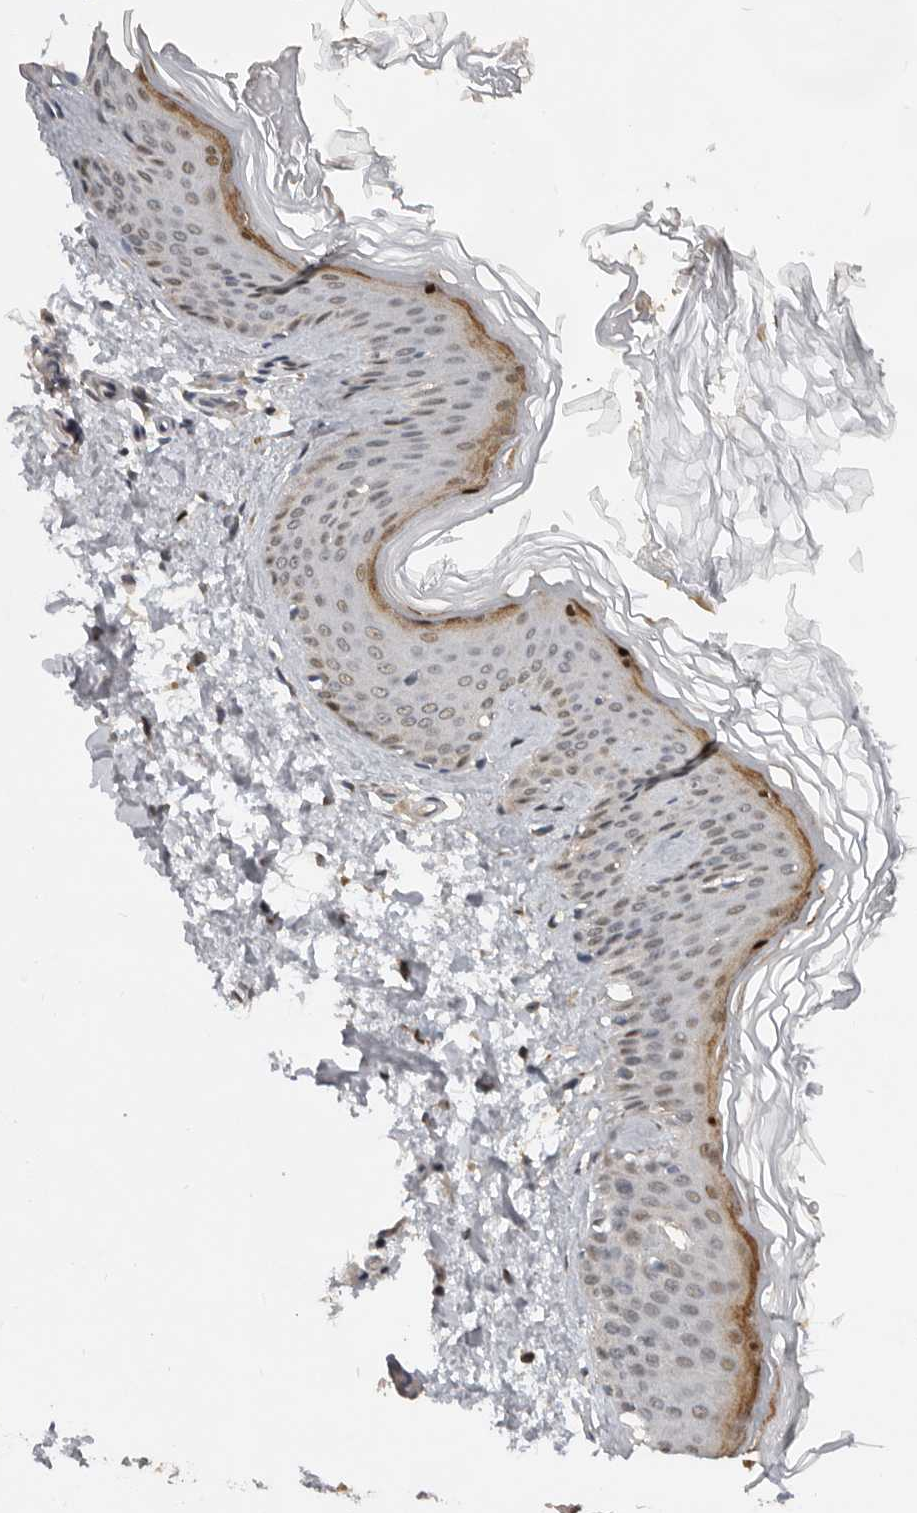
{"staining": {"intensity": "moderate", "quantity": ">75%", "location": "cytoplasmic/membranous"}, "tissue": "skin", "cell_type": "Fibroblasts", "image_type": "normal", "snomed": [{"axis": "morphology", "description": "Normal tissue, NOS"}, {"axis": "topography", "description": "Skin"}], "caption": "A brown stain highlights moderate cytoplasmic/membranous staining of a protein in fibroblasts of normal skin. Nuclei are stained in blue.", "gene": "HENMT1", "patient": {"sex": "female", "age": 27}}